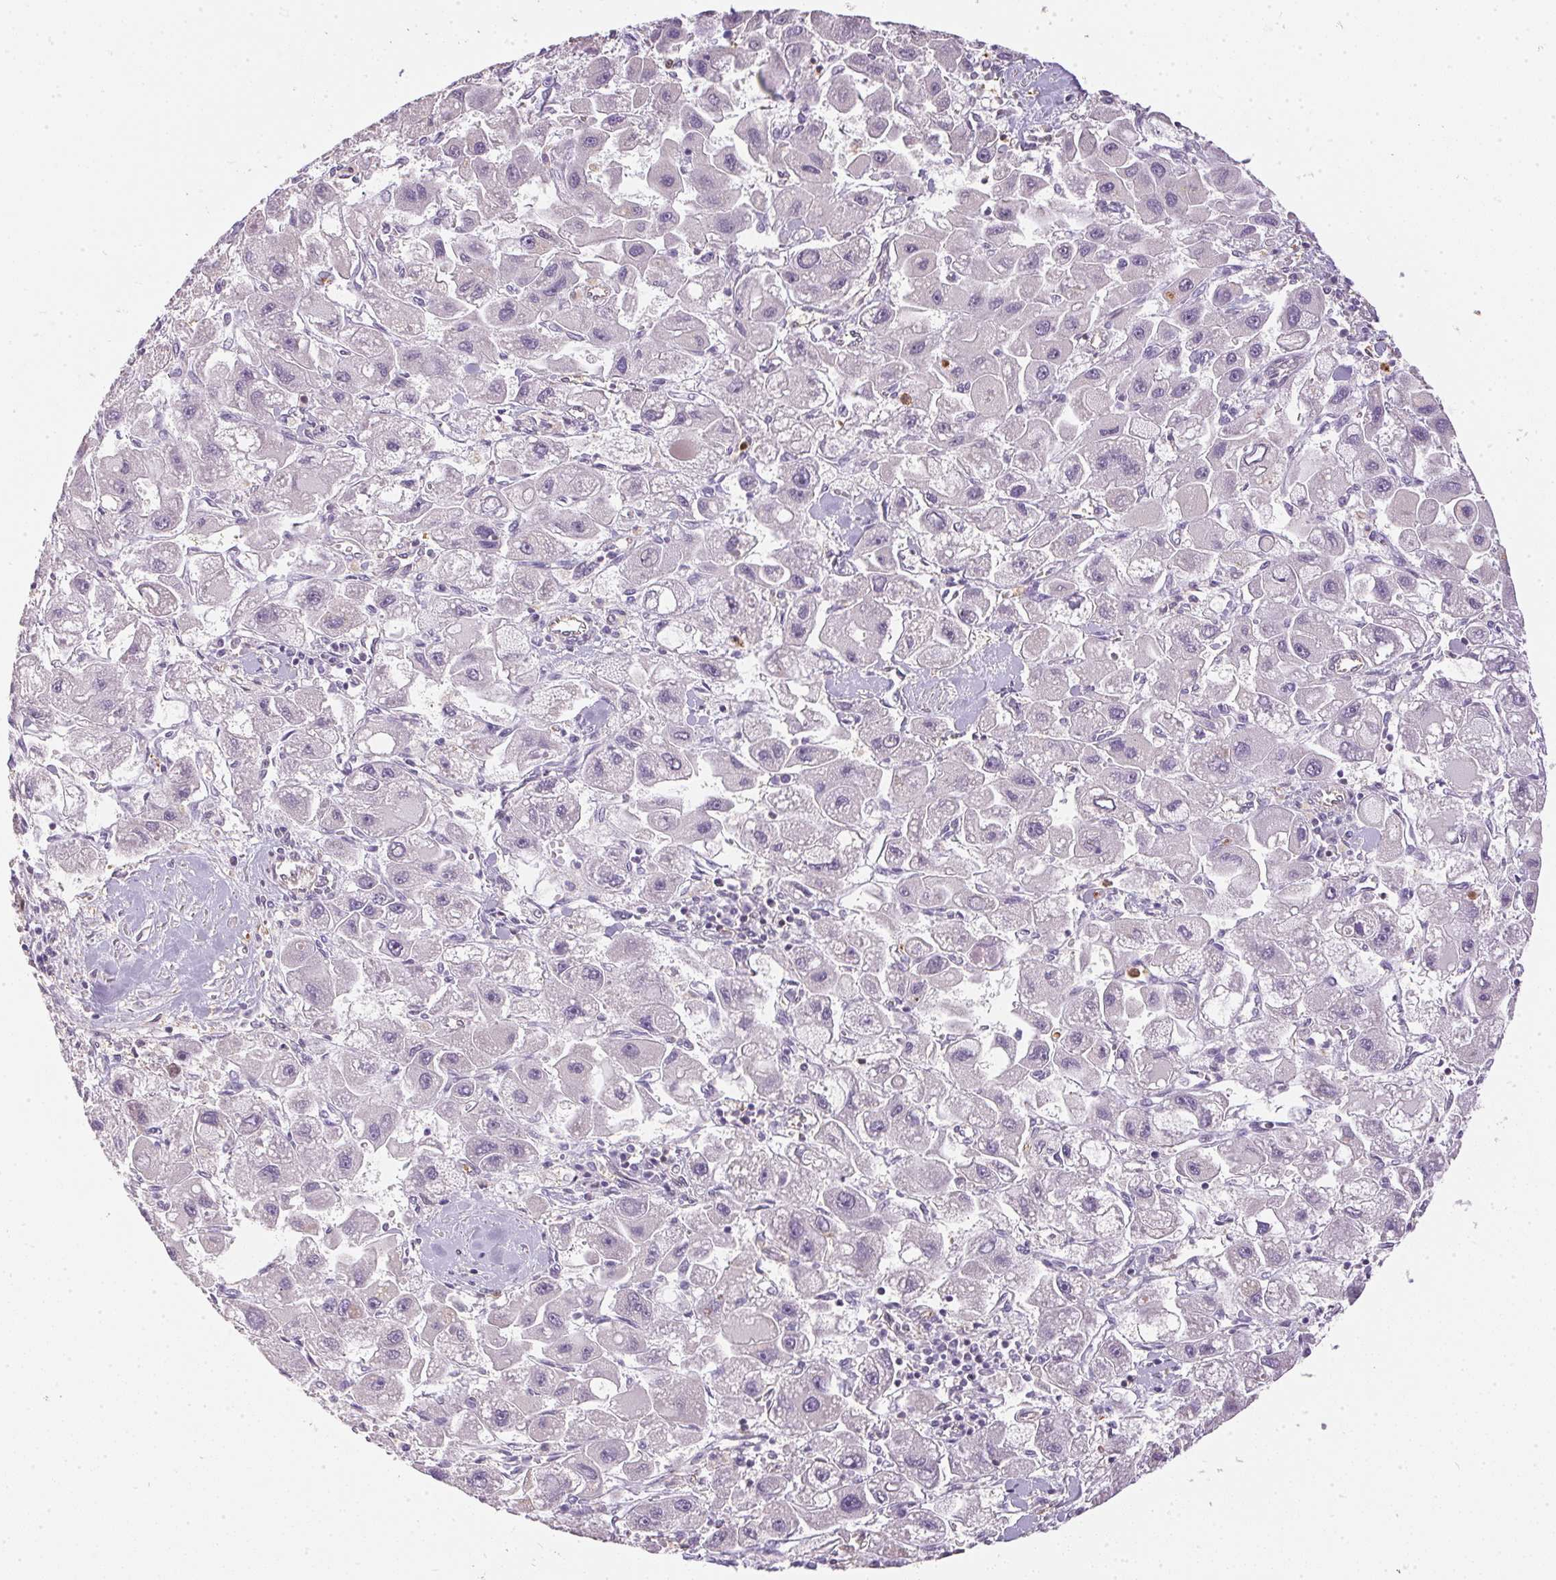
{"staining": {"intensity": "negative", "quantity": "none", "location": "none"}, "tissue": "liver cancer", "cell_type": "Tumor cells", "image_type": "cancer", "snomed": [{"axis": "morphology", "description": "Carcinoma, Hepatocellular, NOS"}, {"axis": "topography", "description": "Liver"}], "caption": "Protein analysis of liver cancer (hepatocellular carcinoma) reveals no significant positivity in tumor cells.", "gene": "S100A3", "patient": {"sex": "male", "age": 24}}